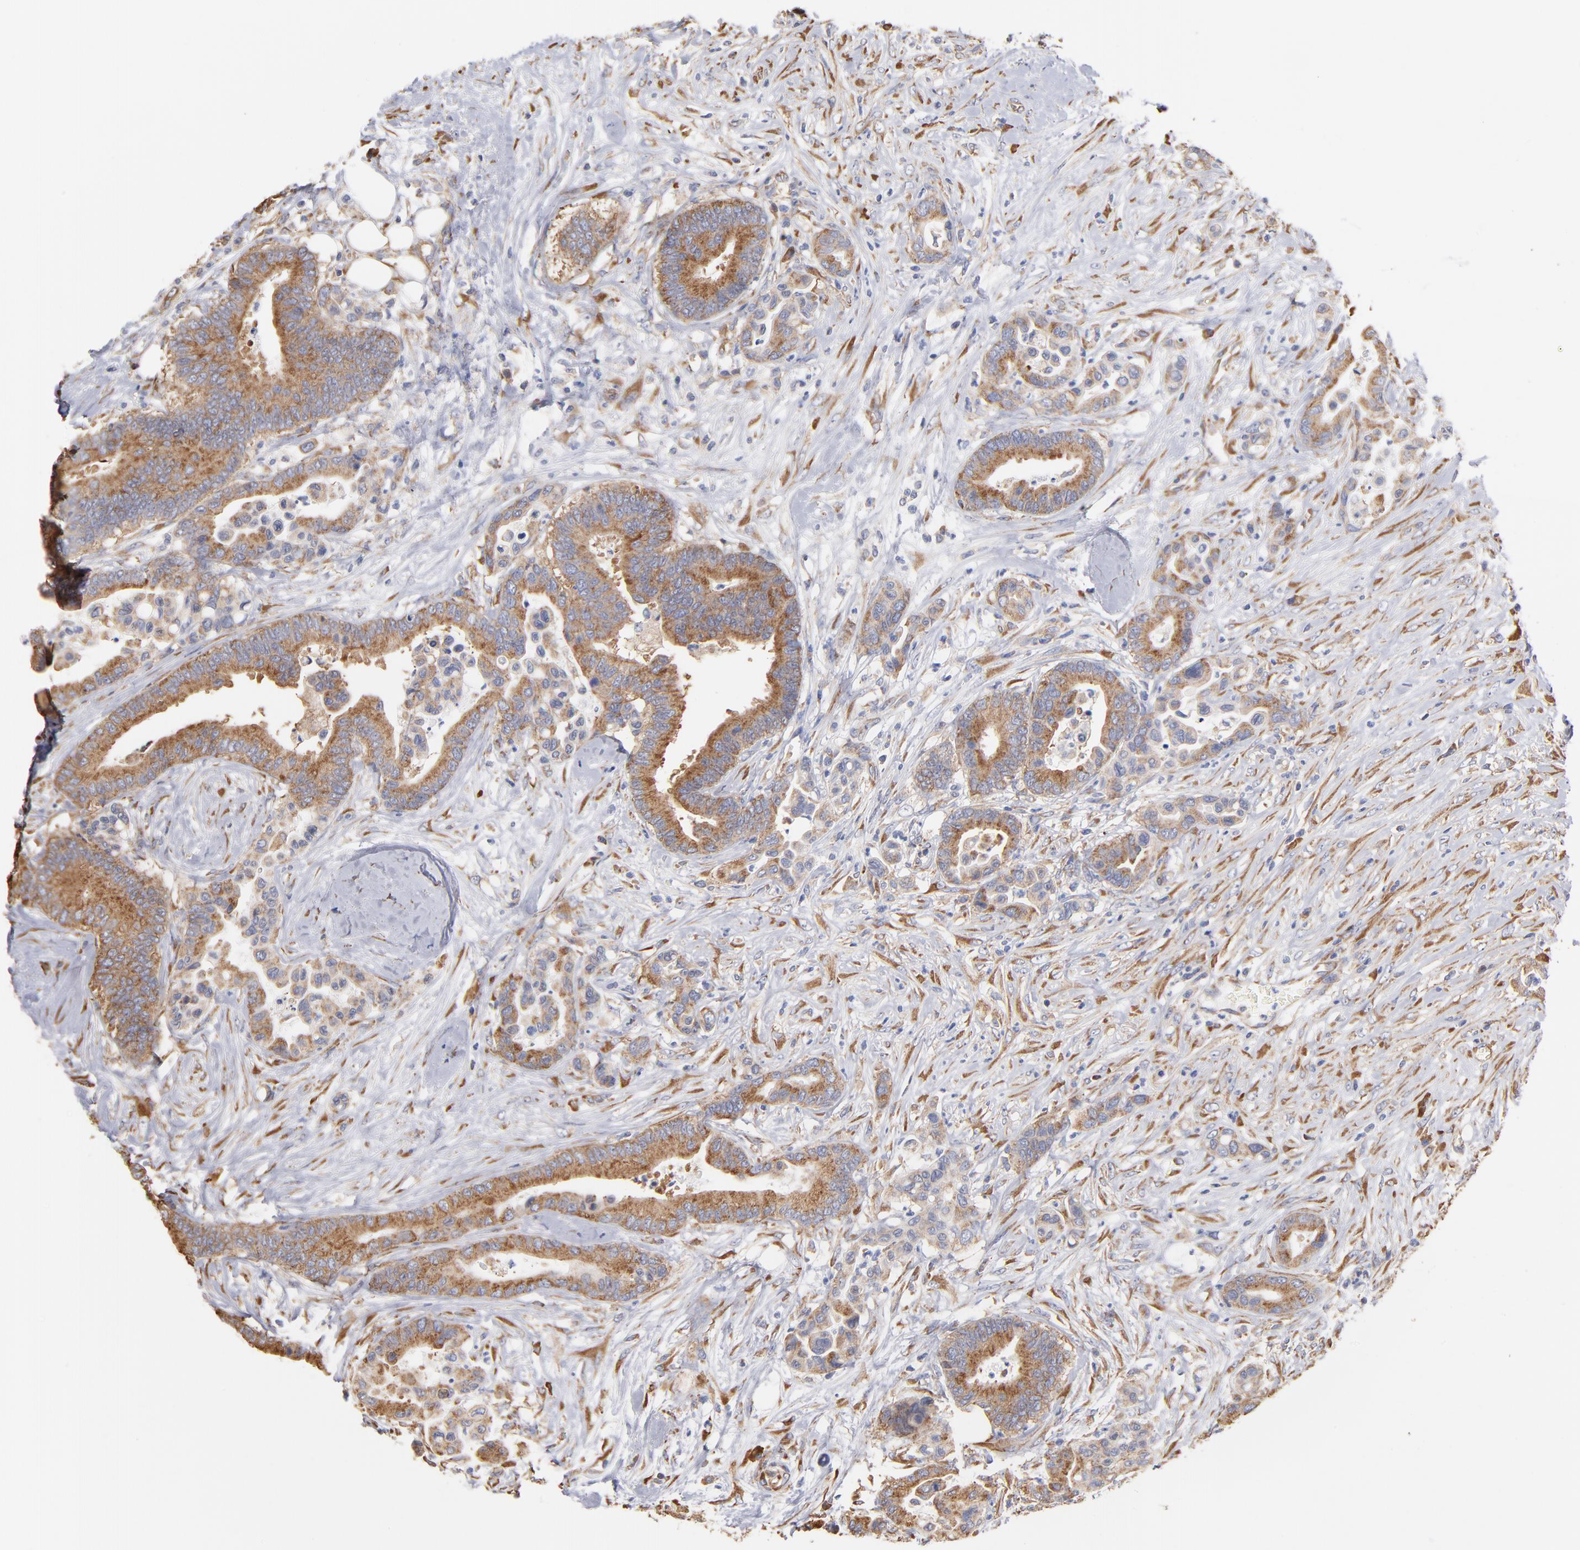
{"staining": {"intensity": "moderate", "quantity": ">75%", "location": "cytoplasmic/membranous"}, "tissue": "colorectal cancer", "cell_type": "Tumor cells", "image_type": "cancer", "snomed": [{"axis": "morphology", "description": "Adenocarcinoma, NOS"}, {"axis": "topography", "description": "Colon"}], "caption": "A brown stain highlights moderate cytoplasmic/membranous expression of a protein in human colorectal cancer (adenocarcinoma) tumor cells.", "gene": "RPL9", "patient": {"sex": "male", "age": 82}}